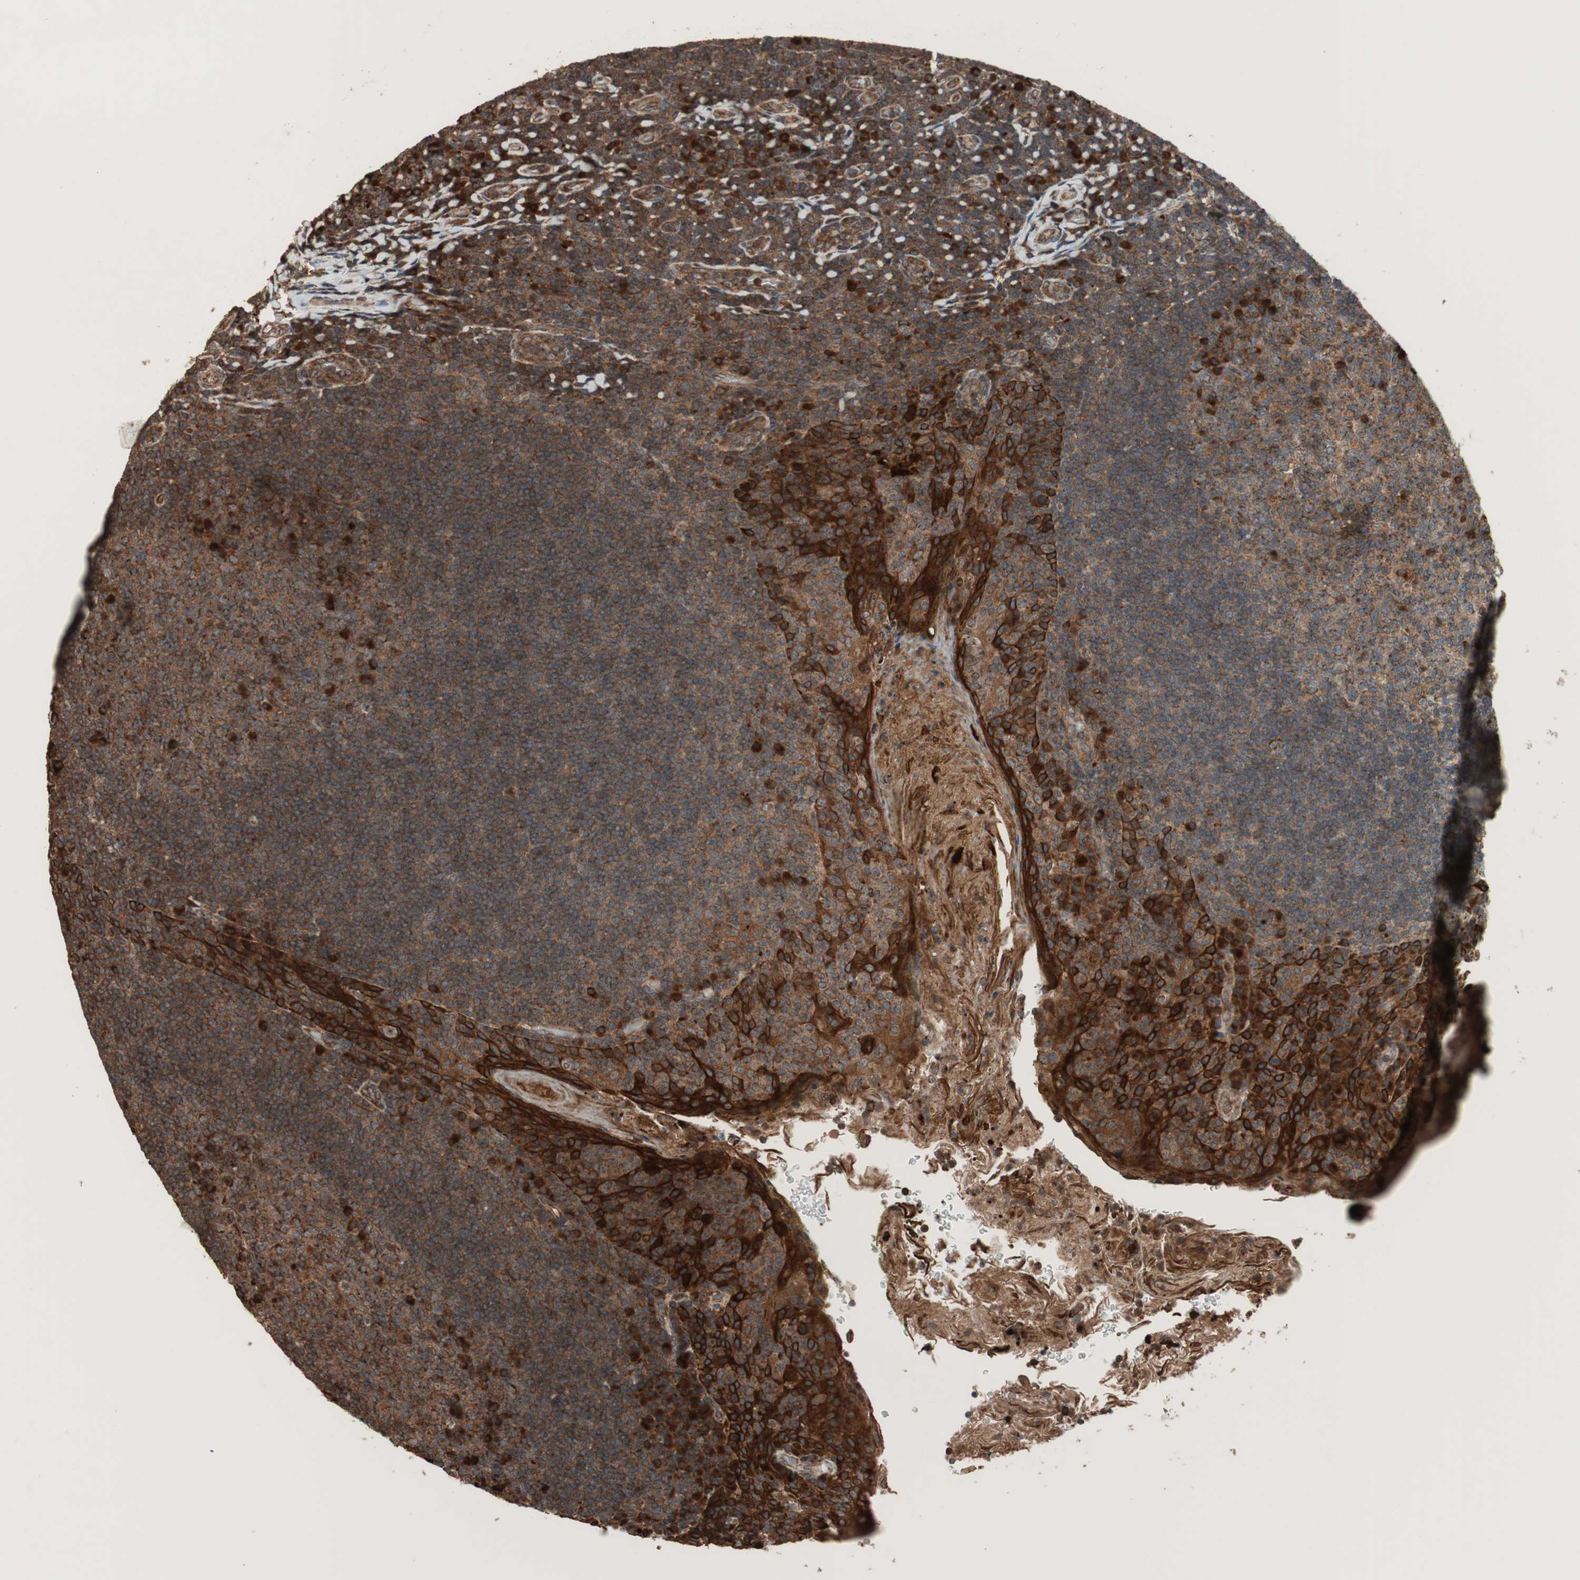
{"staining": {"intensity": "strong", "quantity": ">75%", "location": "cytoplasmic/membranous"}, "tissue": "tonsil", "cell_type": "Germinal center cells", "image_type": "normal", "snomed": [{"axis": "morphology", "description": "Normal tissue, NOS"}, {"axis": "topography", "description": "Tonsil"}], "caption": "Germinal center cells display high levels of strong cytoplasmic/membranous staining in about >75% of cells in normal tonsil.", "gene": "RAB1A", "patient": {"sex": "male", "age": 17}}